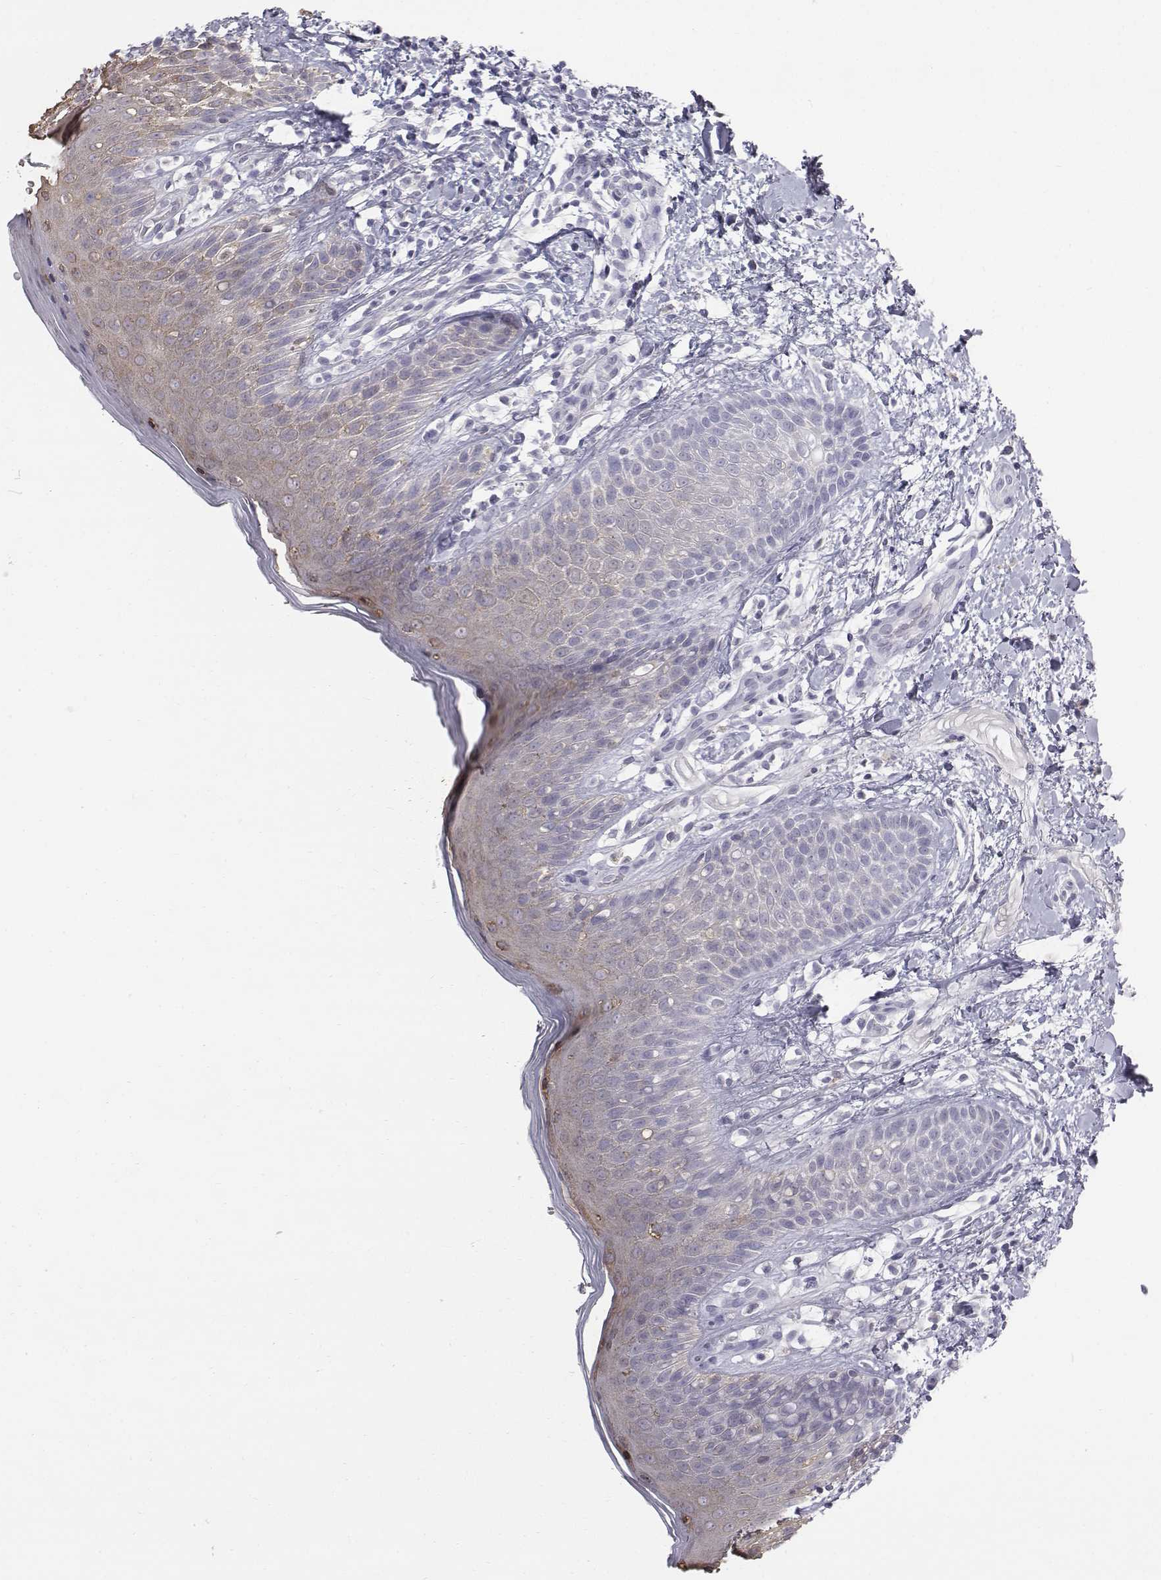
{"staining": {"intensity": "weak", "quantity": ">75%", "location": "cytoplasmic/membranous"}, "tissue": "skin", "cell_type": "Epidermal cells", "image_type": "normal", "snomed": [{"axis": "morphology", "description": "Normal tissue, NOS"}, {"axis": "topography", "description": "Anal"}], "caption": "Epidermal cells show low levels of weak cytoplasmic/membranous staining in approximately >75% of cells in benign skin. (brown staining indicates protein expression, while blue staining denotes nuclei).", "gene": "C6orf58", "patient": {"sex": "male", "age": 36}}